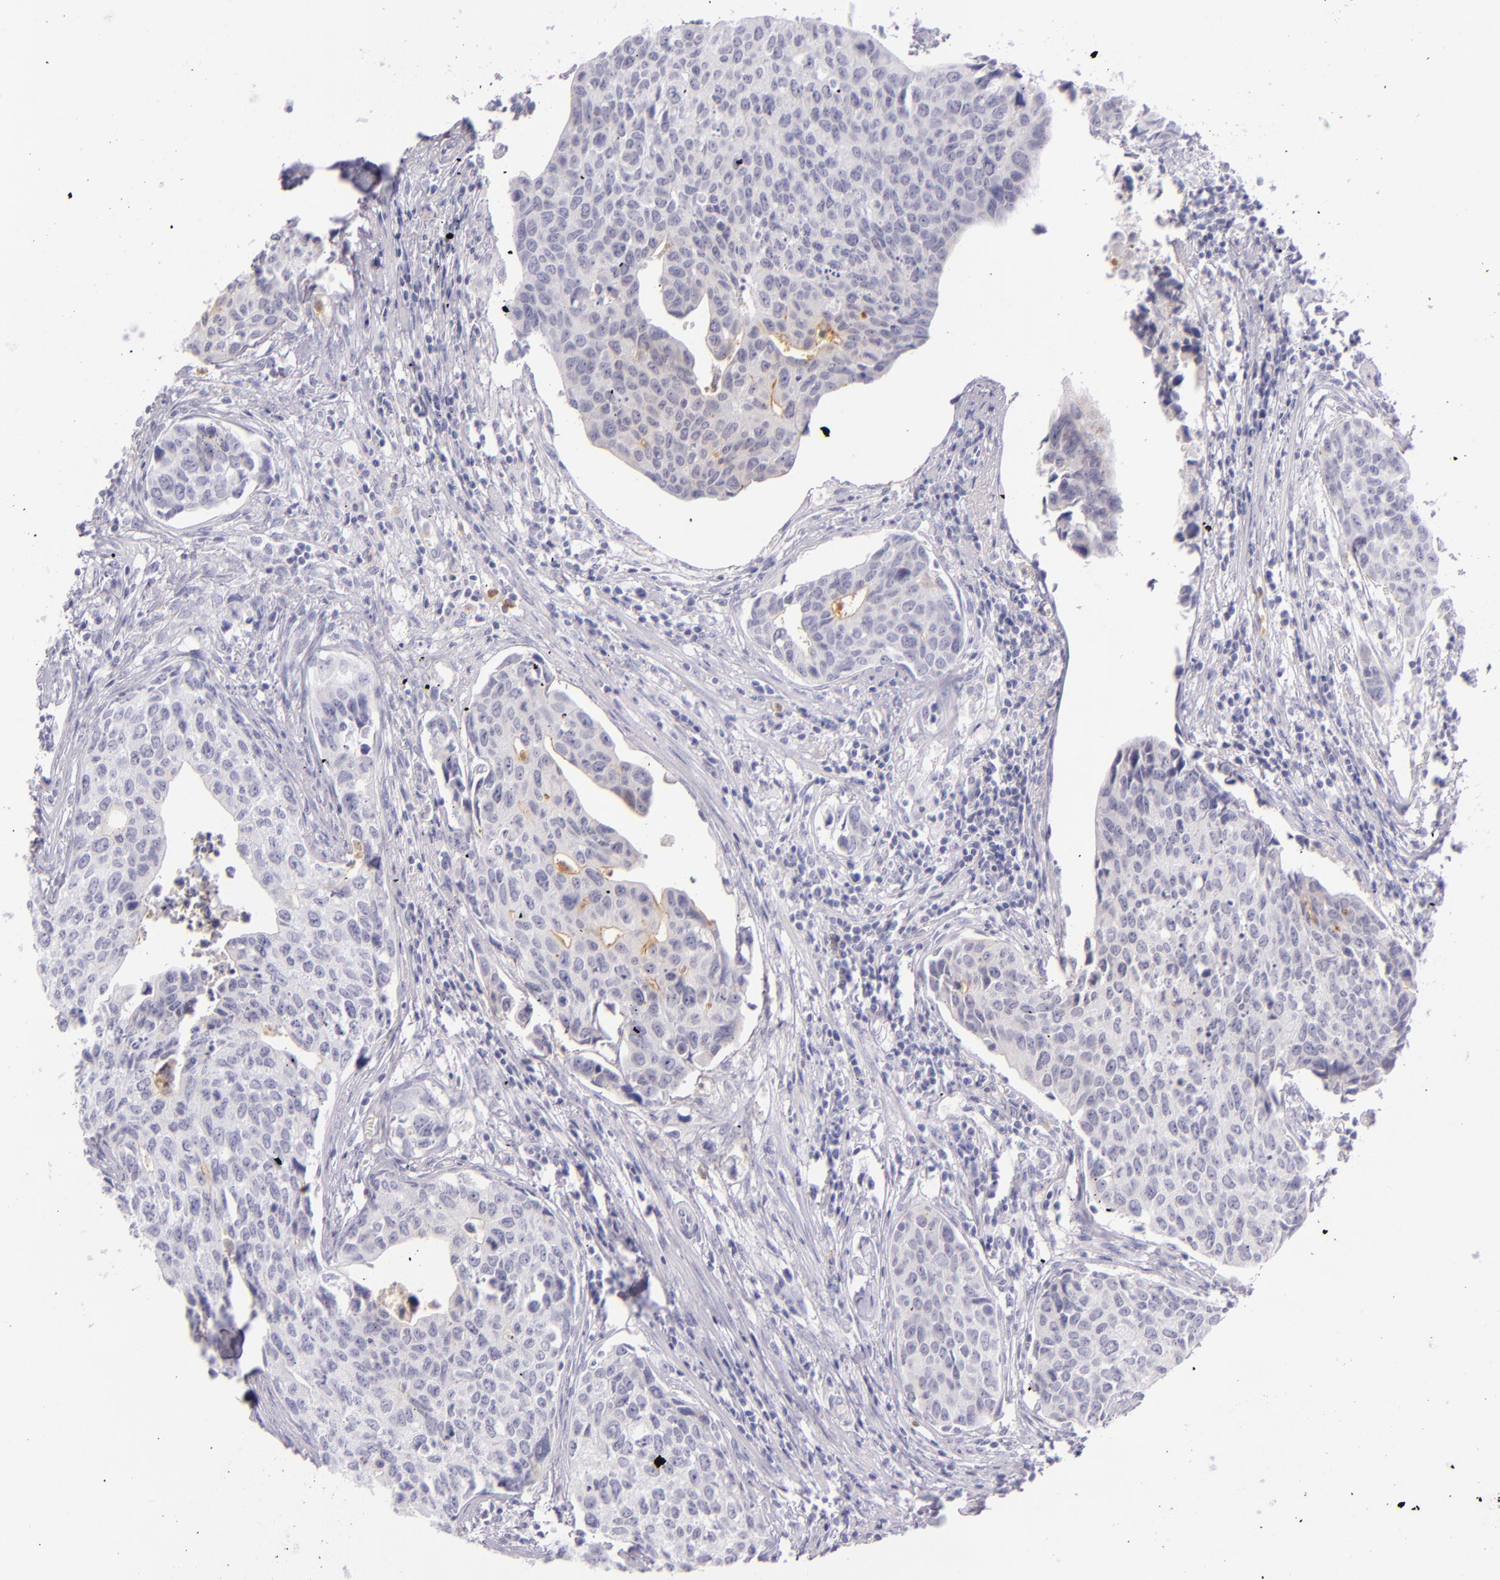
{"staining": {"intensity": "negative", "quantity": "none", "location": "none"}, "tissue": "urothelial cancer", "cell_type": "Tumor cells", "image_type": "cancer", "snomed": [{"axis": "morphology", "description": "Urothelial carcinoma, High grade"}, {"axis": "topography", "description": "Urinary bladder"}], "caption": "Immunohistochemical staining of human urothelial cancer demonstrates no significant positivity in tumor cells.", "gene": "CEACAM1", "patient": {"sex": "male", "age": 81}}